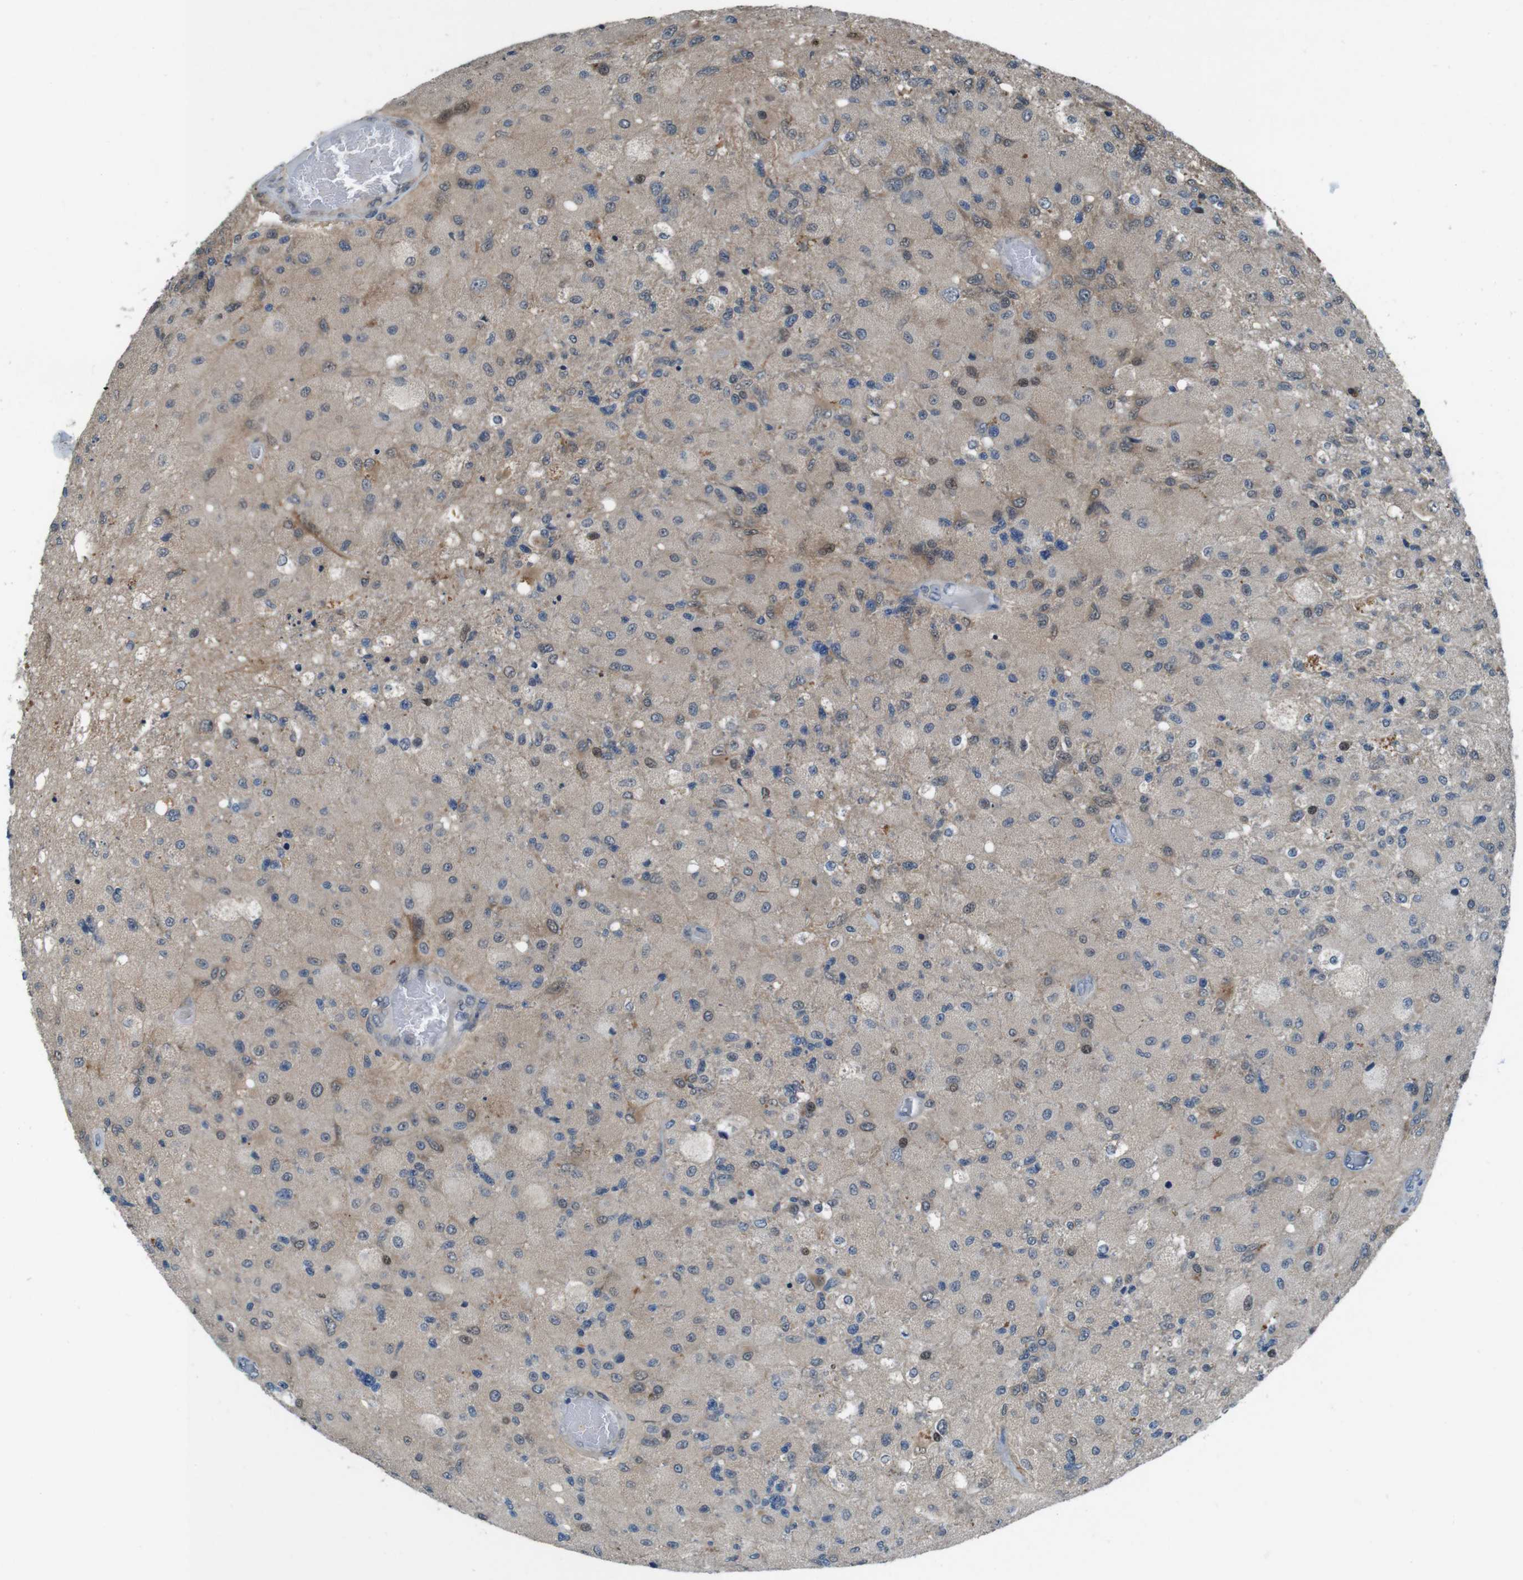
{"staining": {"intensity": "weak", "quantity": "25%-75%", "location": "cytoplasmic/membranous"}, "tissue": "glioma", "cell_type": "Tumor cells", "image_type": "cancer", "snomed": [{"axis": "morphology", "description": "Normal tissue, NOS"}, {"axis": "morphology", "description": "Glioma, malignant, High grade"}, {"axis": "topography", "description": "Cerebral cortex"}], "caption": "Immunohistochemistry (DAB) staining of human glioma displays weak cytoplasmic/membranous protein expression in about 25%-75% of tumor cells.", "gene": "LRP5", "patient": {"sex": "male", "age": 77}}